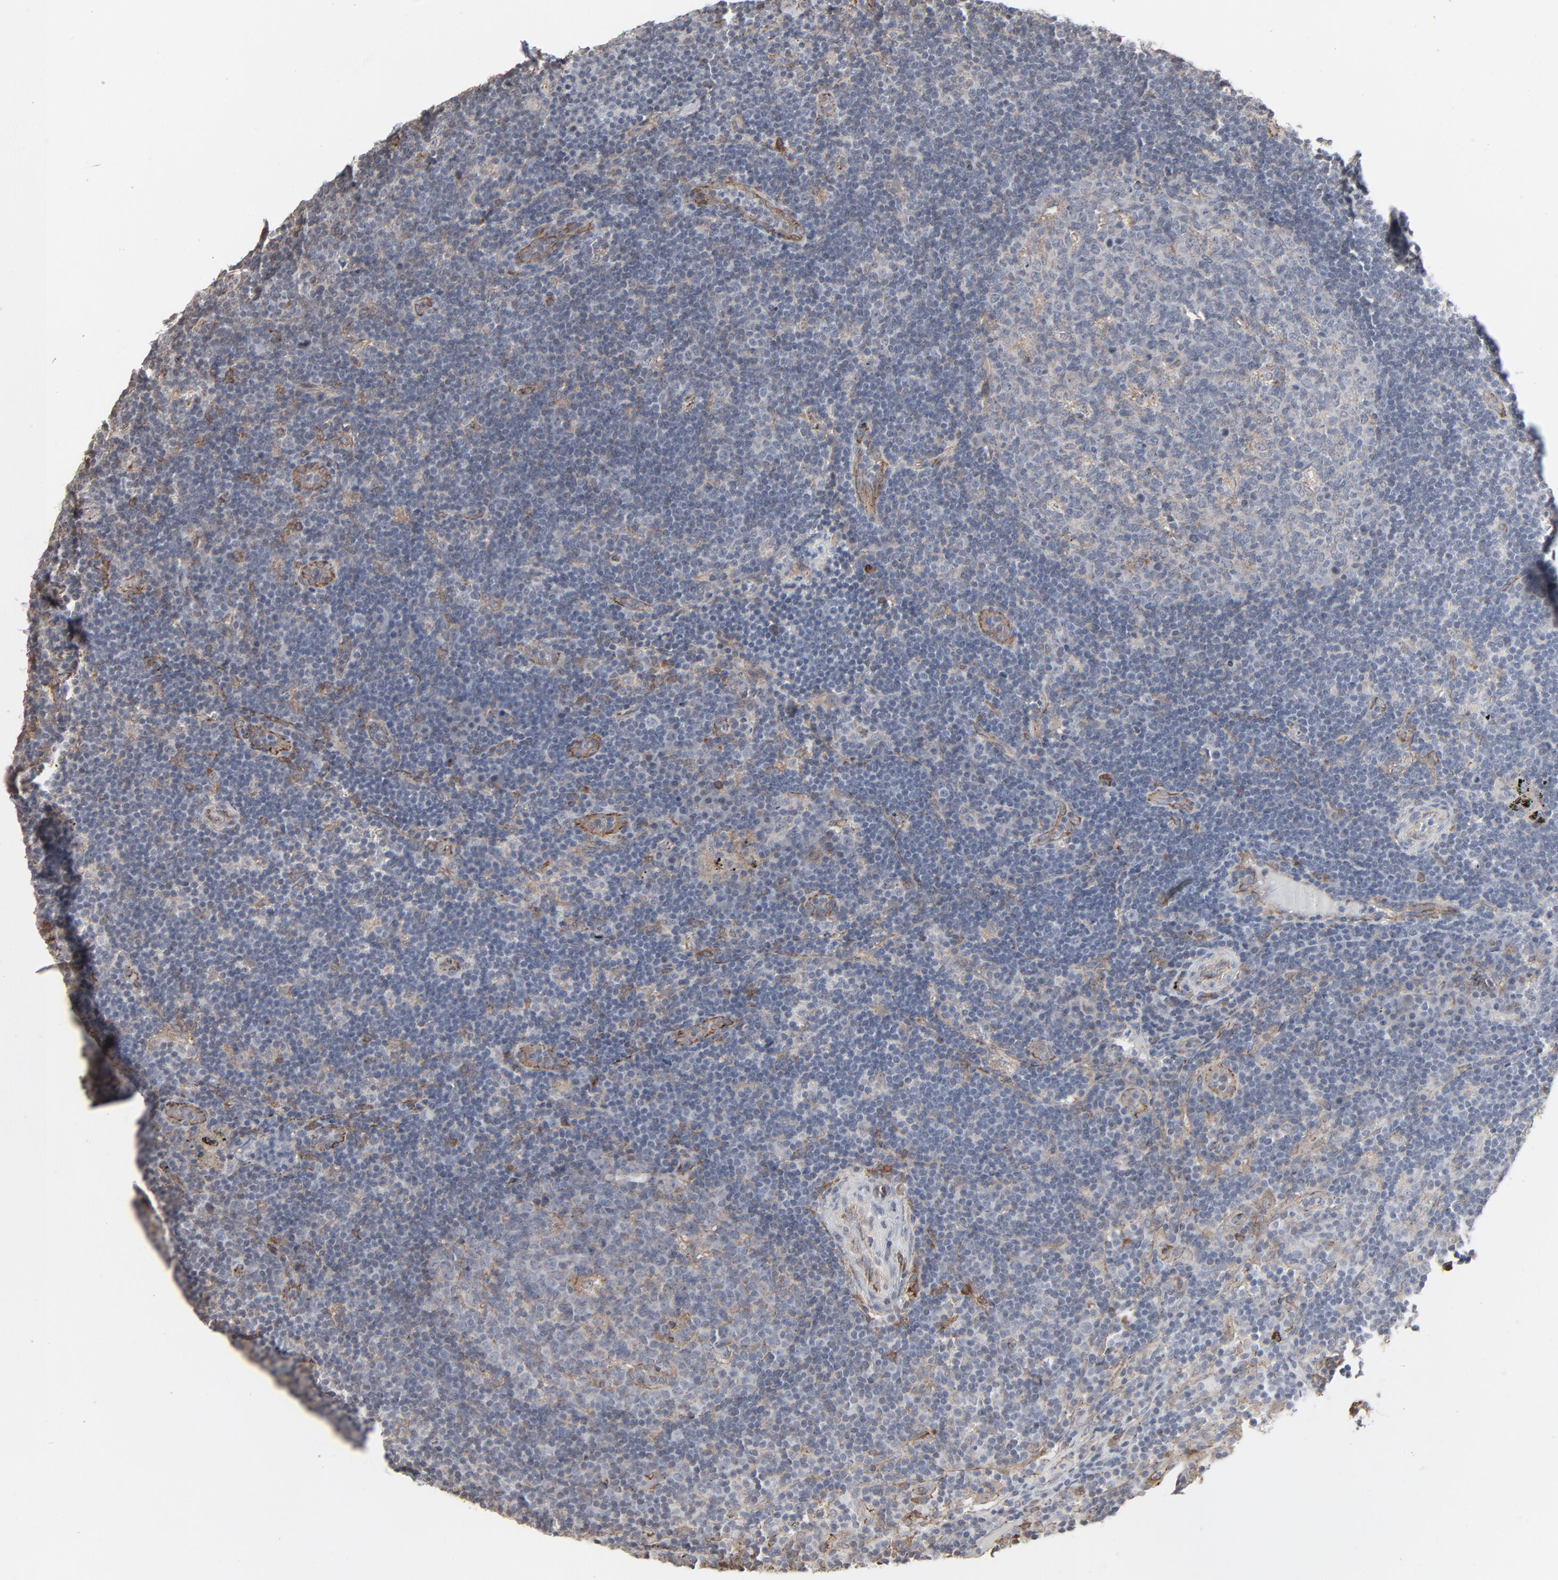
{"staining": {"intensity": "weak", "quantity": ">75%", "location": "cytoplasmic/membranous"}, "tissue": "lymph node", "cell_type": "Germinal center cells", "image_type": "normal", "snomed": [{"axis": "morphology", "description": "Normal tissue, NOS"}, {"axis": "morphology", "description": "Squamous cell carcinoma, metastatic, NOS"}, {"axis": "topography", "description": "Lymph node"}], "caption": "A brown stain labels weak cytoplasmic/membranous staining of a protein in germinal center cells of benign lymph node.", "gene": "CTNND1", "patient": {"sex": "female", "age": 53}}